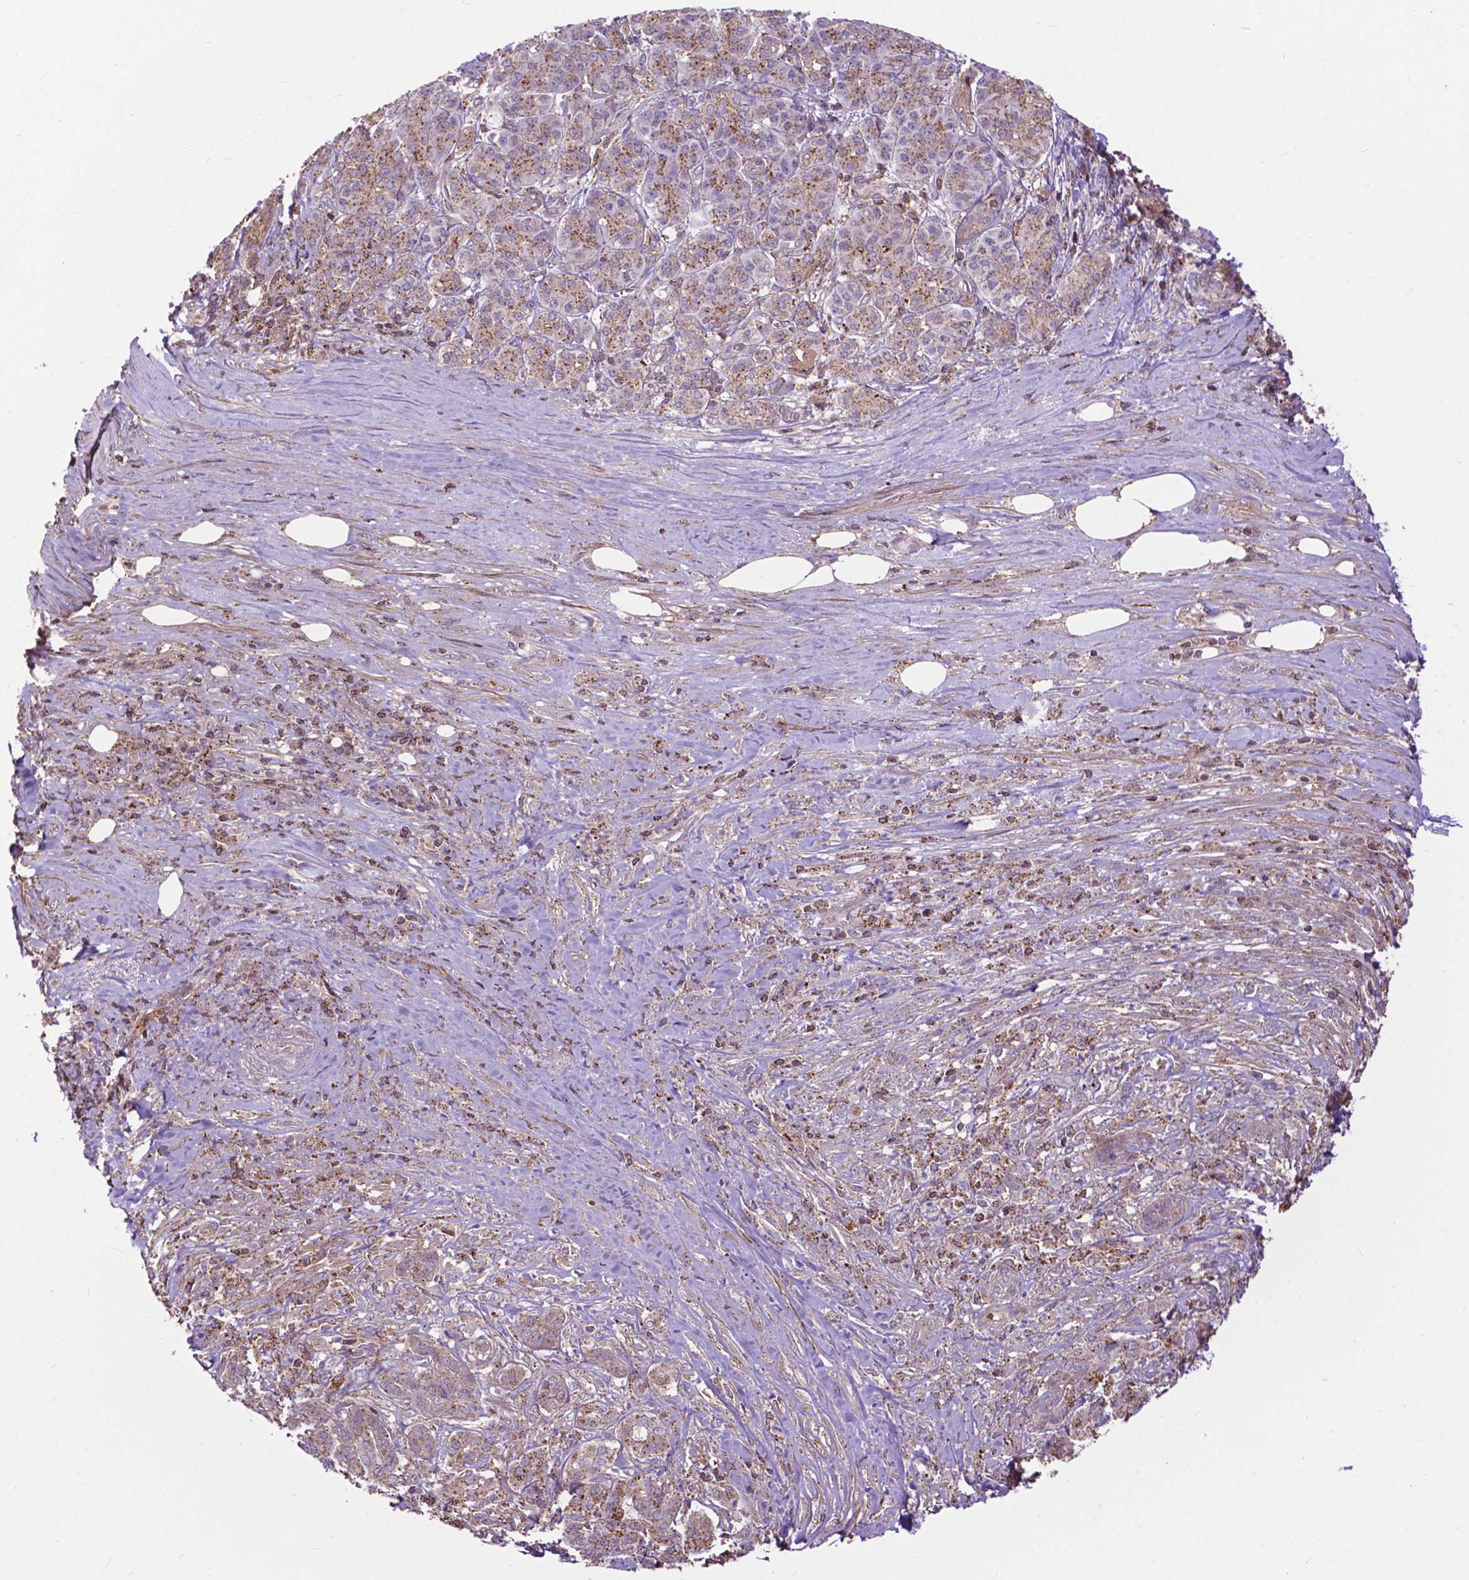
{"staining": {"intensity": "moderate", "quantity": ">75%", "location": "cytoplasmic/membranous"}, "tissue": "pancreatic cancer", "cell_type": "Tumor cells", "image_type": "cancer", "snomed": [{"axis": "morphology", "description": "Normal tissue, NOS"}, {"axis": "morphology", "description": "Inflammation, NOS"}, {"axis": "morphology", "description": "Adenocarcinoma, NOS"}, {"axis": "topography", "description": "Pancreas"}], "caption": "Brown immunohistochemical staining in adenocarcinoma (pancreatic) reveals moderate cytoplasmic/membranous expression in approximately >75% of tumor cells.", "gene": "CHMP4A", "patient": {"sex": "male", "age": 57}}